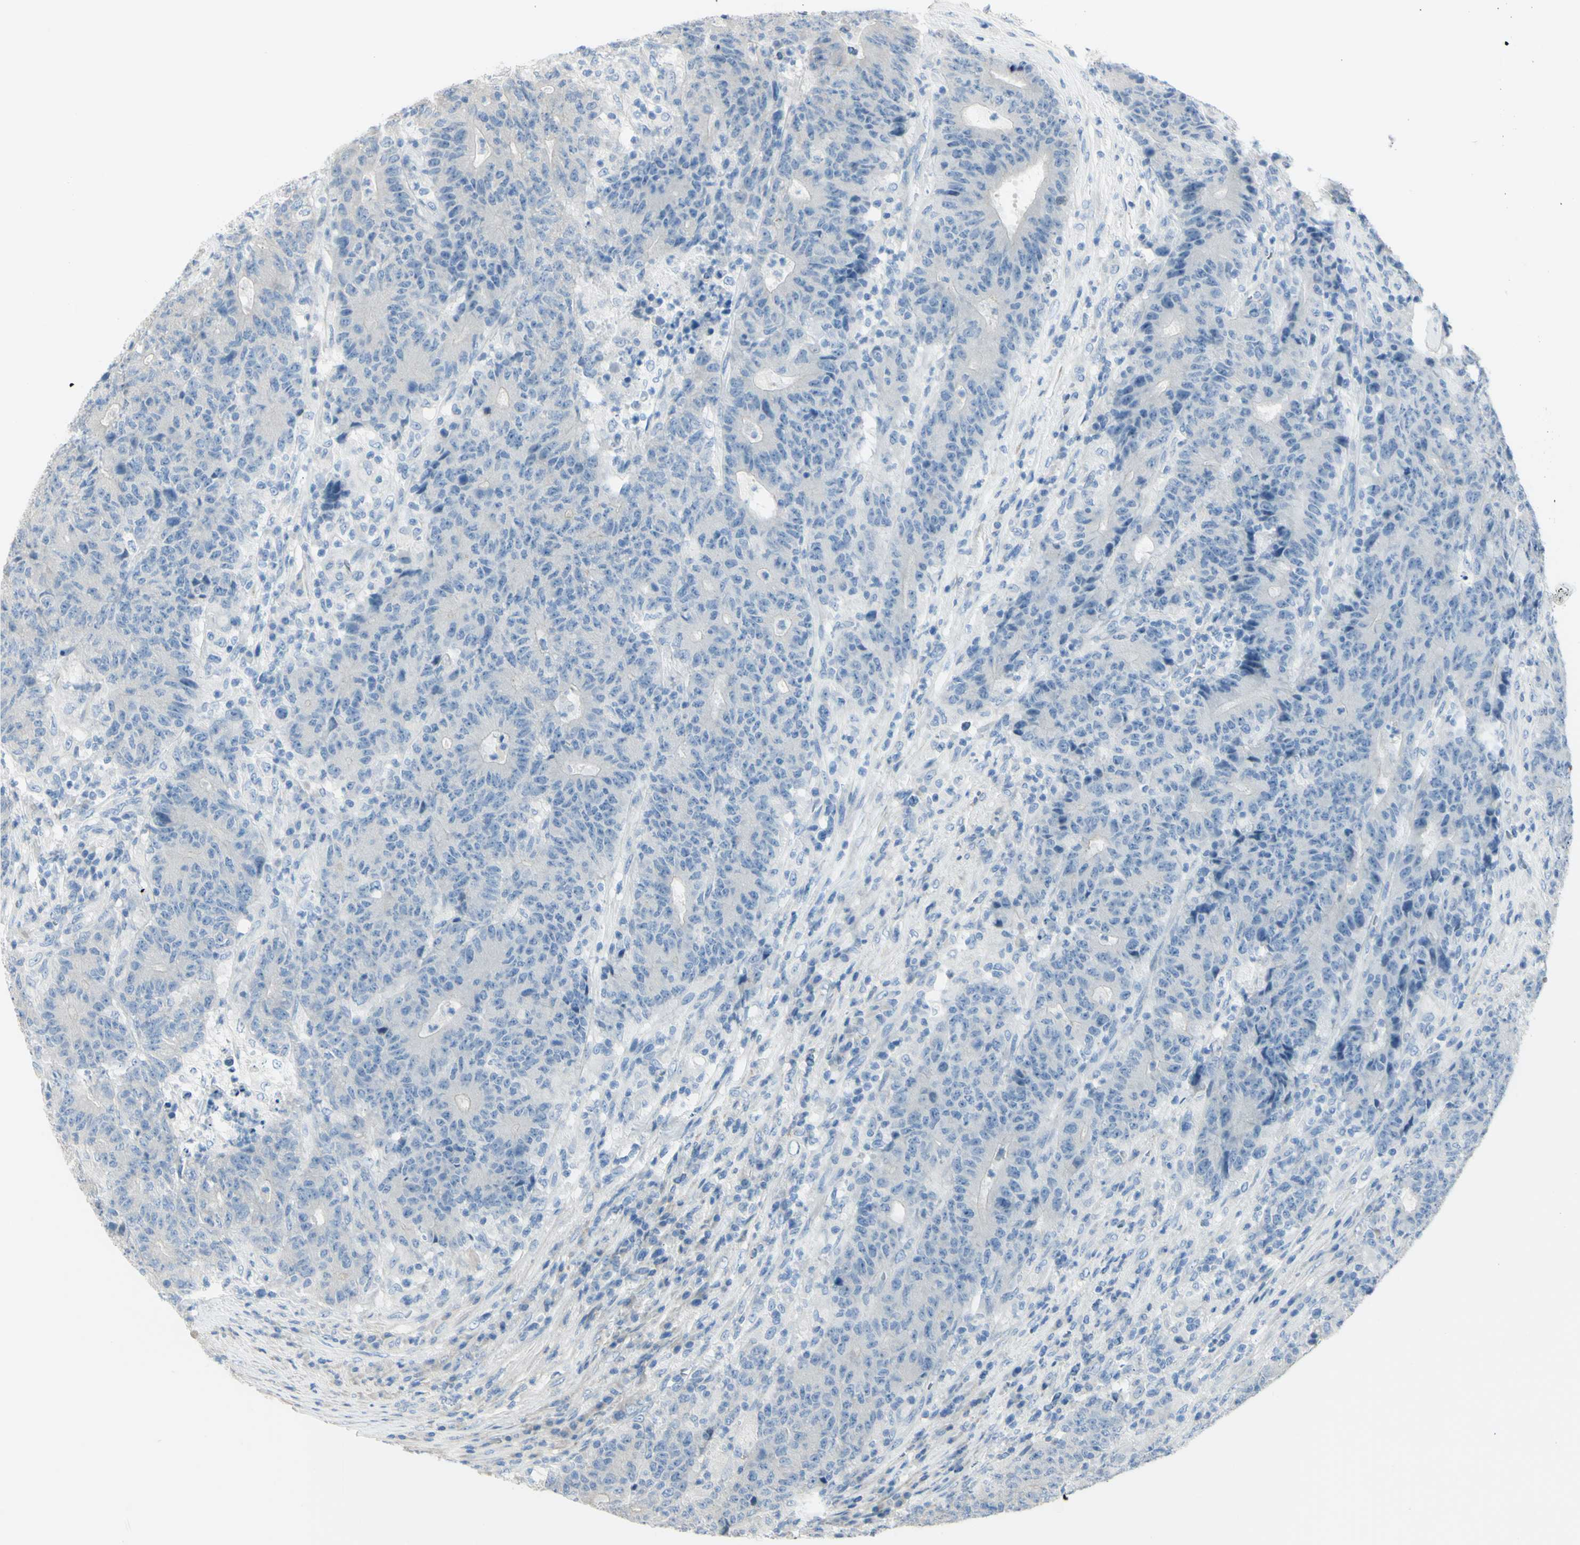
{"staining": {"intensity": "negative", "quantity": "none", "location": "none"}, "tissue": "colorectal cancer", "cell_type": "Tumor cells", "image_type": "cancer", "snomed": [{"axis": "morphology", "description": "Normal tissue, NOS"}, {"axis": "morphology", "description": "Adenocarcinoma, NOS"}, {"axis": "topography", "description": "Colon"}], "caption": "Histopathology image shows no significant protein expression in tumor cells of colorectal adenocarcinoma.", "gene": "NCBP2L", "patient": {"sex": "female", "age": 75}}